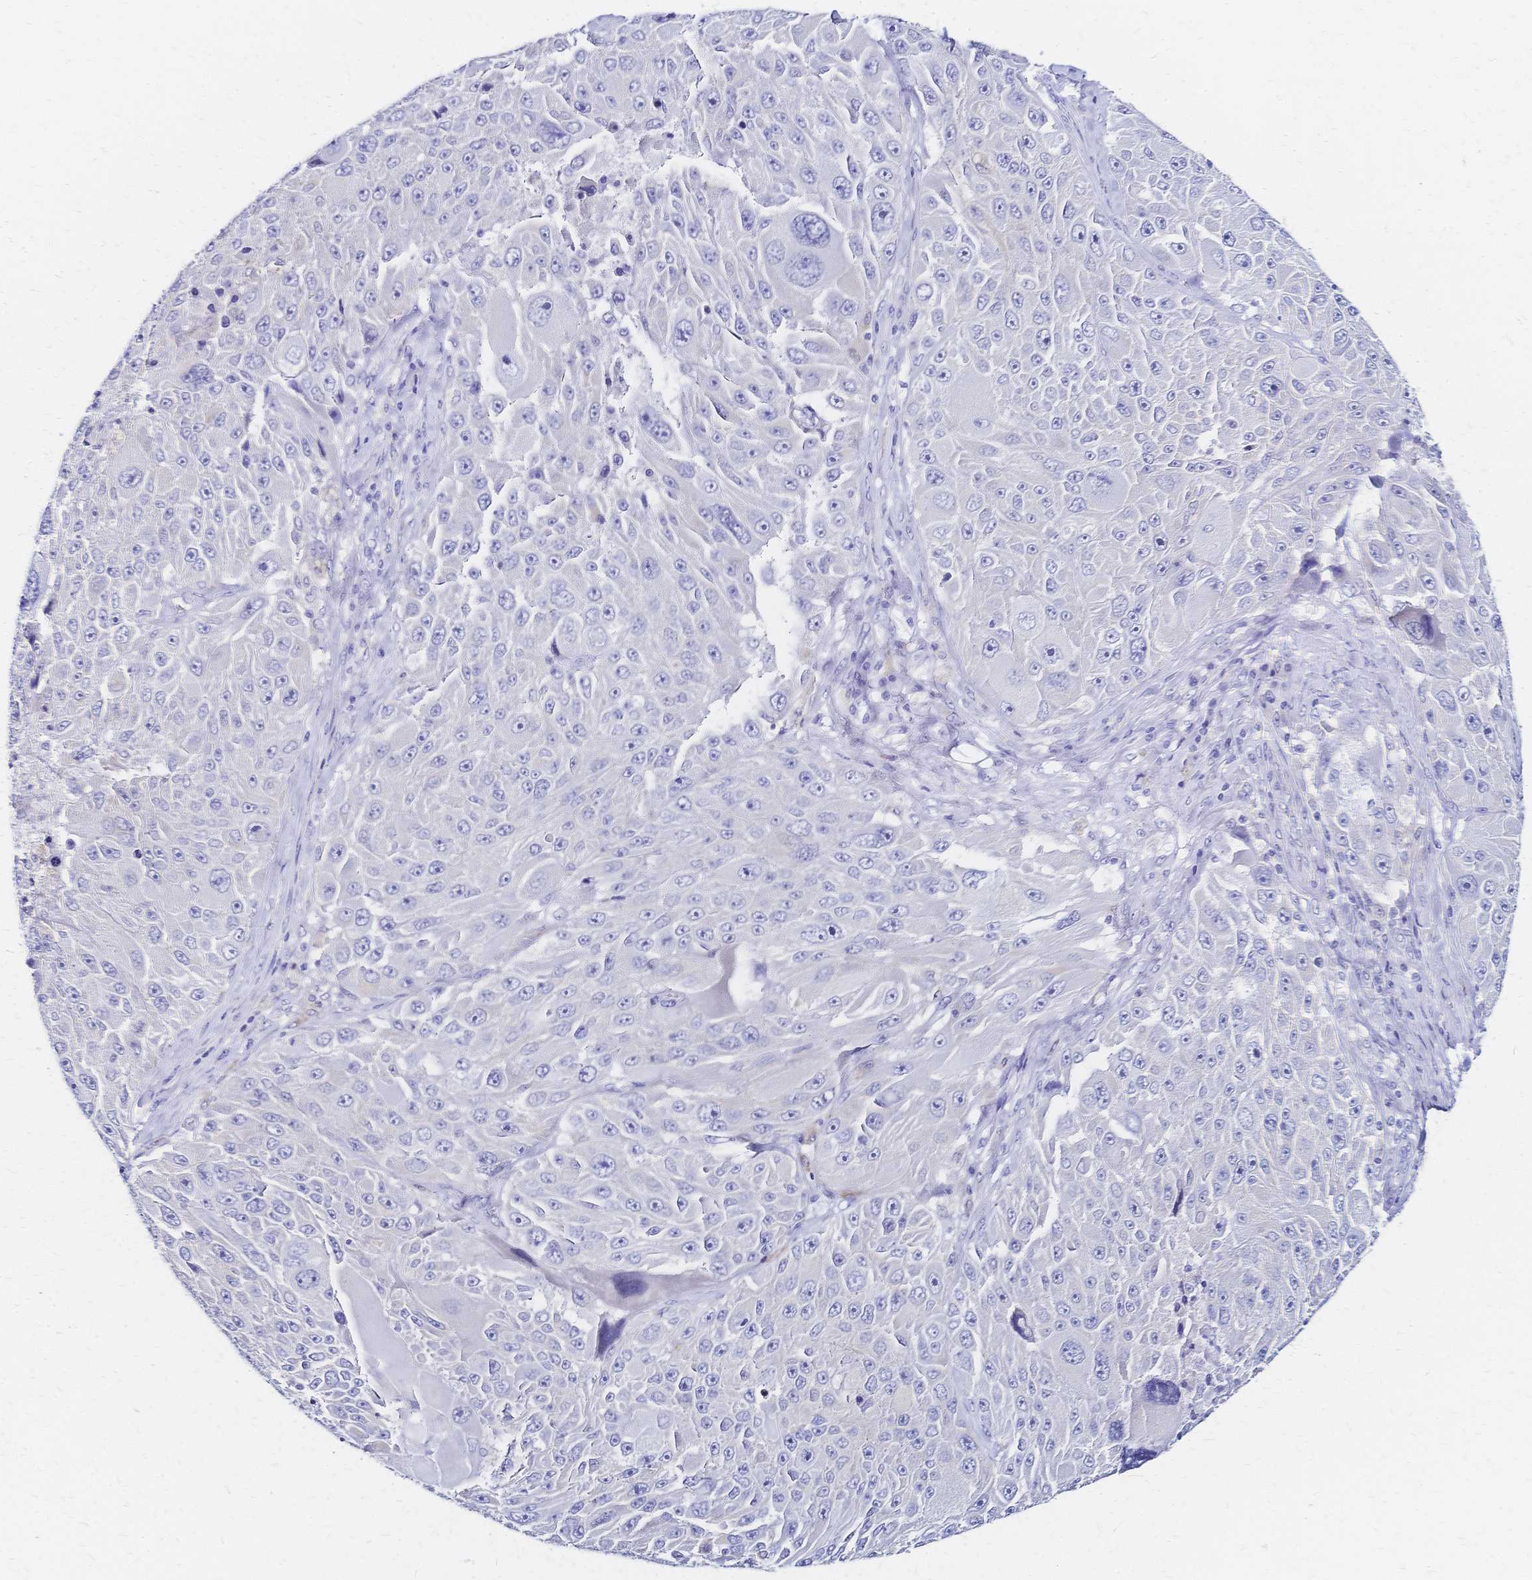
{"staining": {"intensity": "negative", "quantity": "none", "location": "none"}, "tissue": "melanoma", "cell_type": "Tumor cells", "image_type": "cancer", "snomed": [{"axis": "morphology", "description": "Malignant melanoma, Metastatic site"}, {"axis": "topography", "description": "Lymph node"}], "caption": "Melanoma stained for a protein using immunohistochemistry (IHC) displays no expression tumor cells.", "gene": "SLC5A1", "patient": {"sex": "male", "age": 62}}